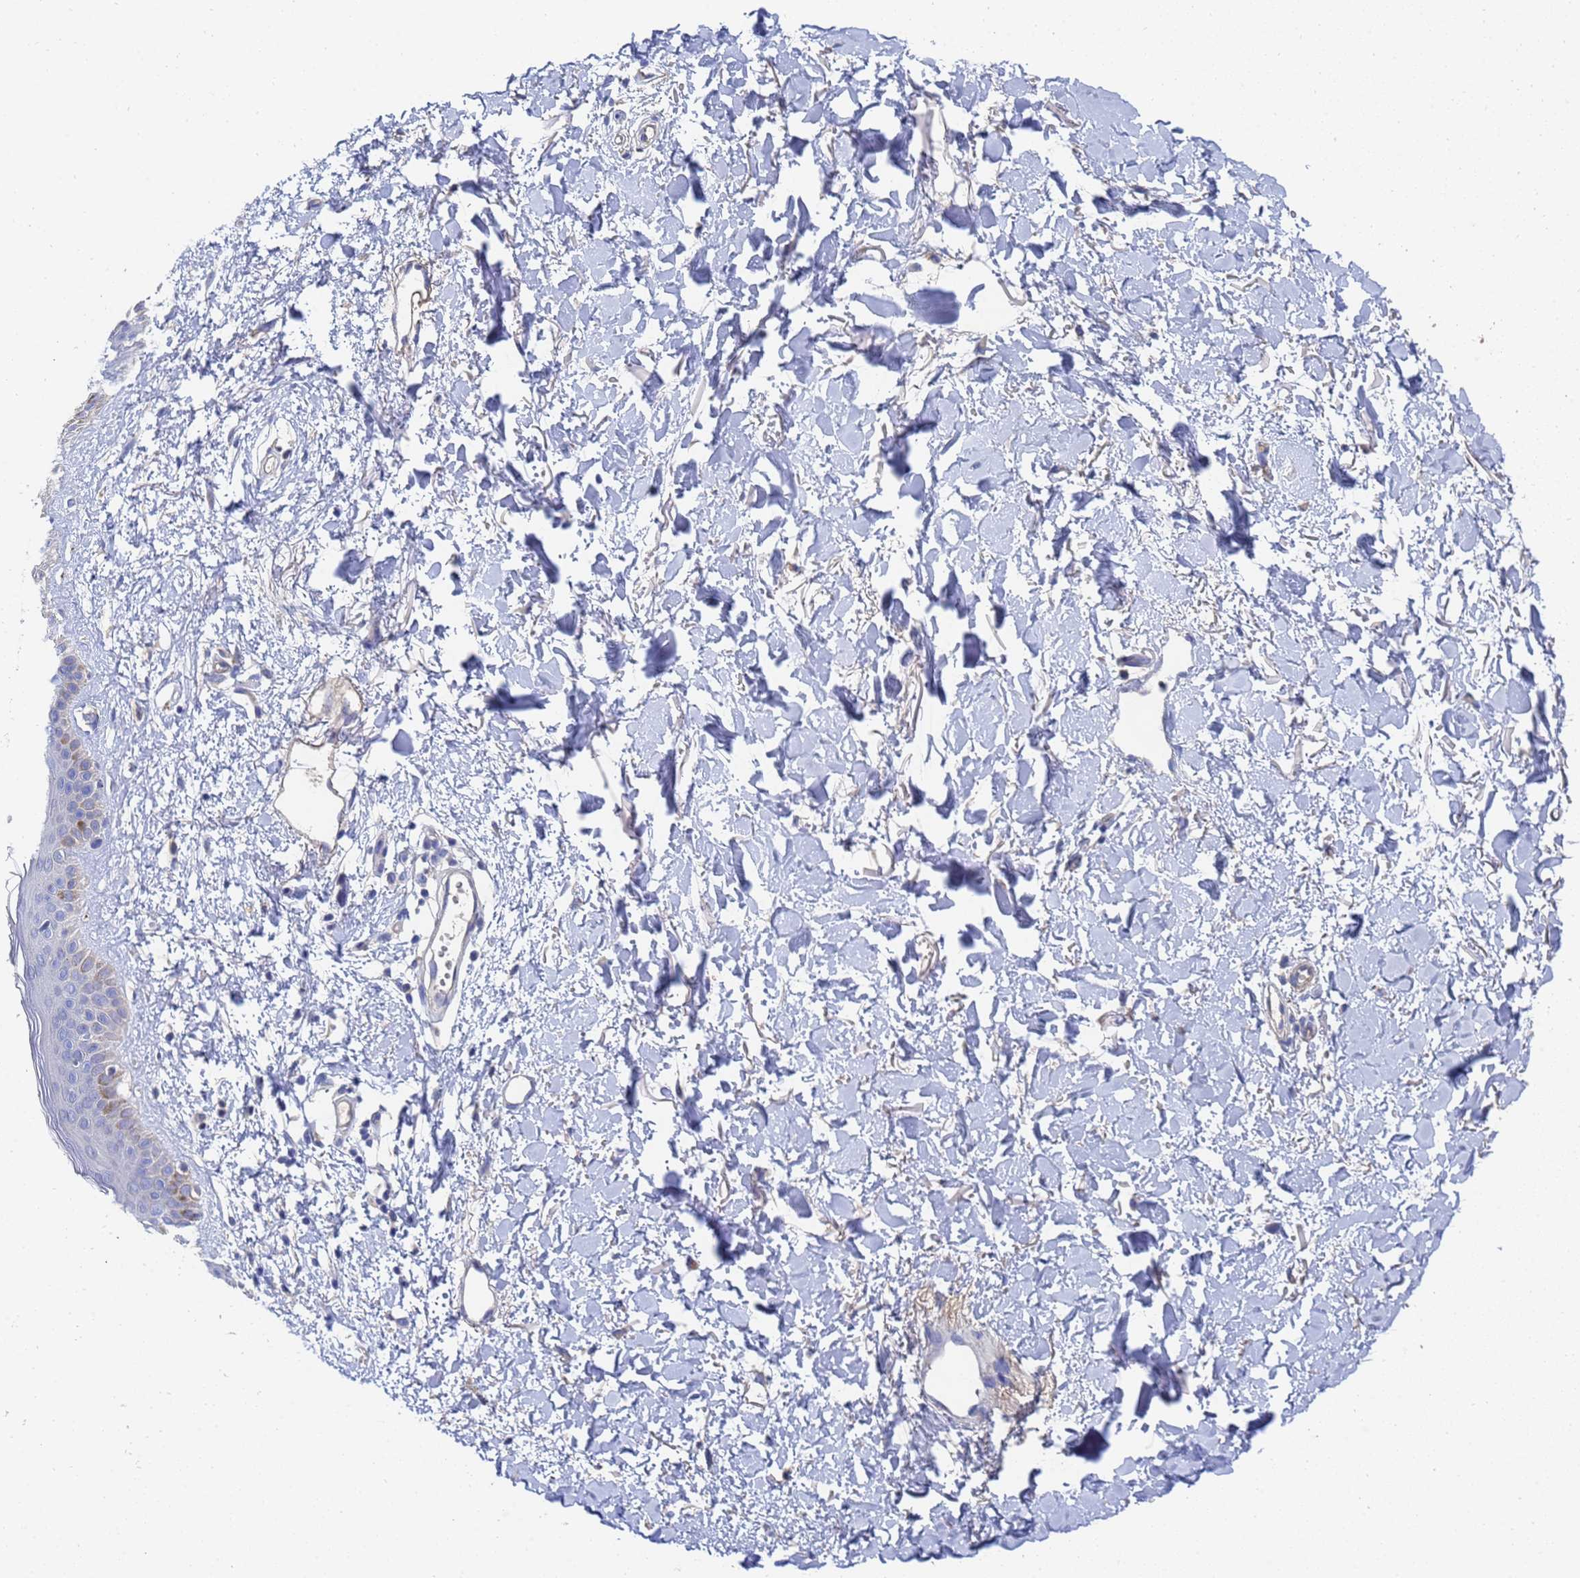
{"staining": {"intensity": "negative", "quantity": "none", "location": "none"}, "tissue": "skin", "cell_type": "Fibroblasts", "image_type": "normal", "snomed": [{"axis": "morphology", "description": "Normal tissue, NOS"}, {"axis": "topography", "description": "Skin"}], "caption": "Image shows no protein expression in fibroblasts of unremarkable skin.", "gene": "LBX2", "patient": {"sex": "female", "age": 58}}